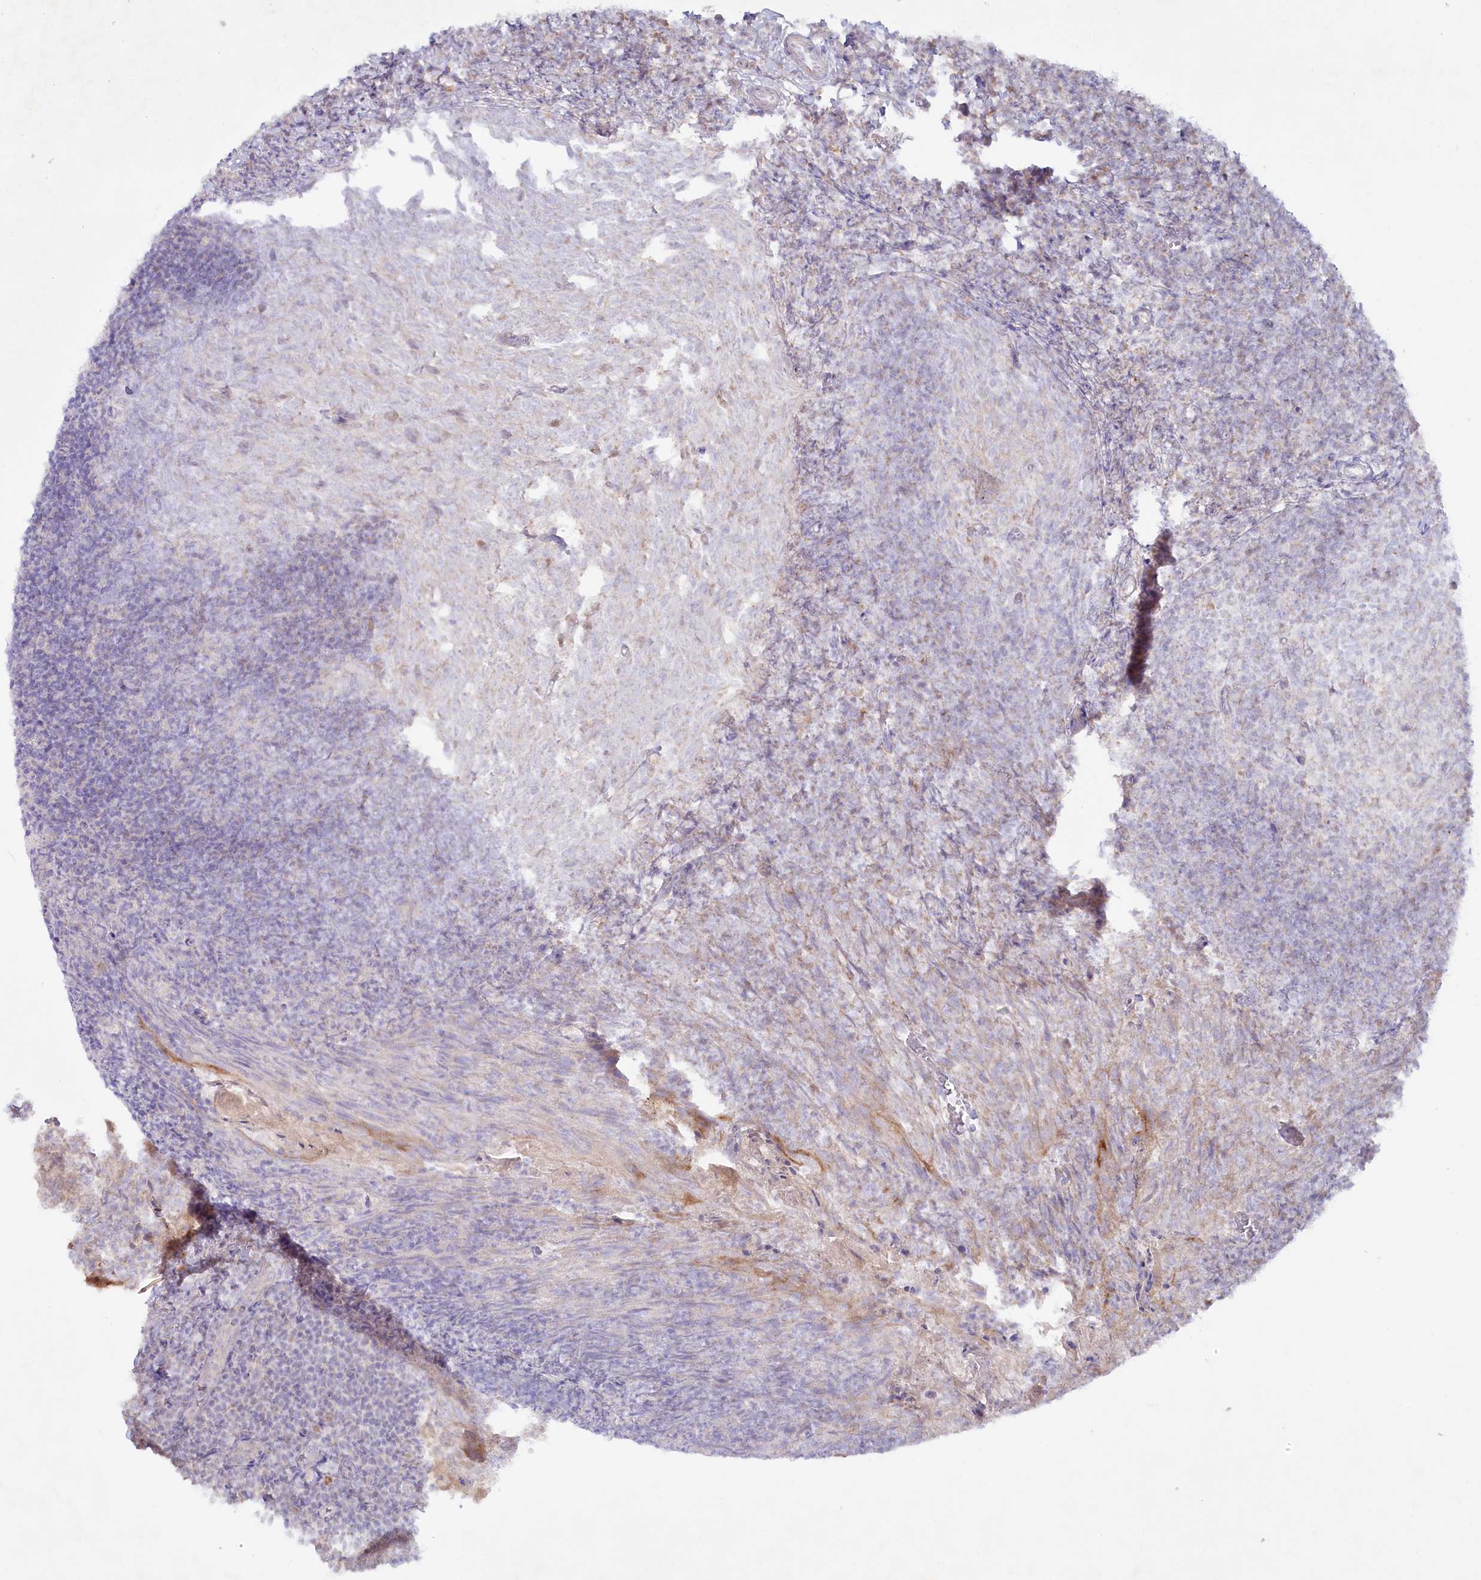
{"staining": {"intensity": "negative", "quantity": "none", "location": "none"}, "tissue": "tonsil", "cell_type": "Germinal center cells", "image_type": "normal", "snomed": [{"axis": "morphology", "description": "Normal tissue, NOS"}, {"axis": "topography", "description": "Tonsil"}], "caption": "High power microscopy photomicrograph of an IHC micrograph of normal tonsil, revealing no significant expression in germinal center cells. (Stains: DAB immunohistochemistry with hematoxylin counter stain, Microscopy: brightfield microscopy at high magnification).", "gene": "PSAPL1", "patient": {"sex": "female", "age": 10}}